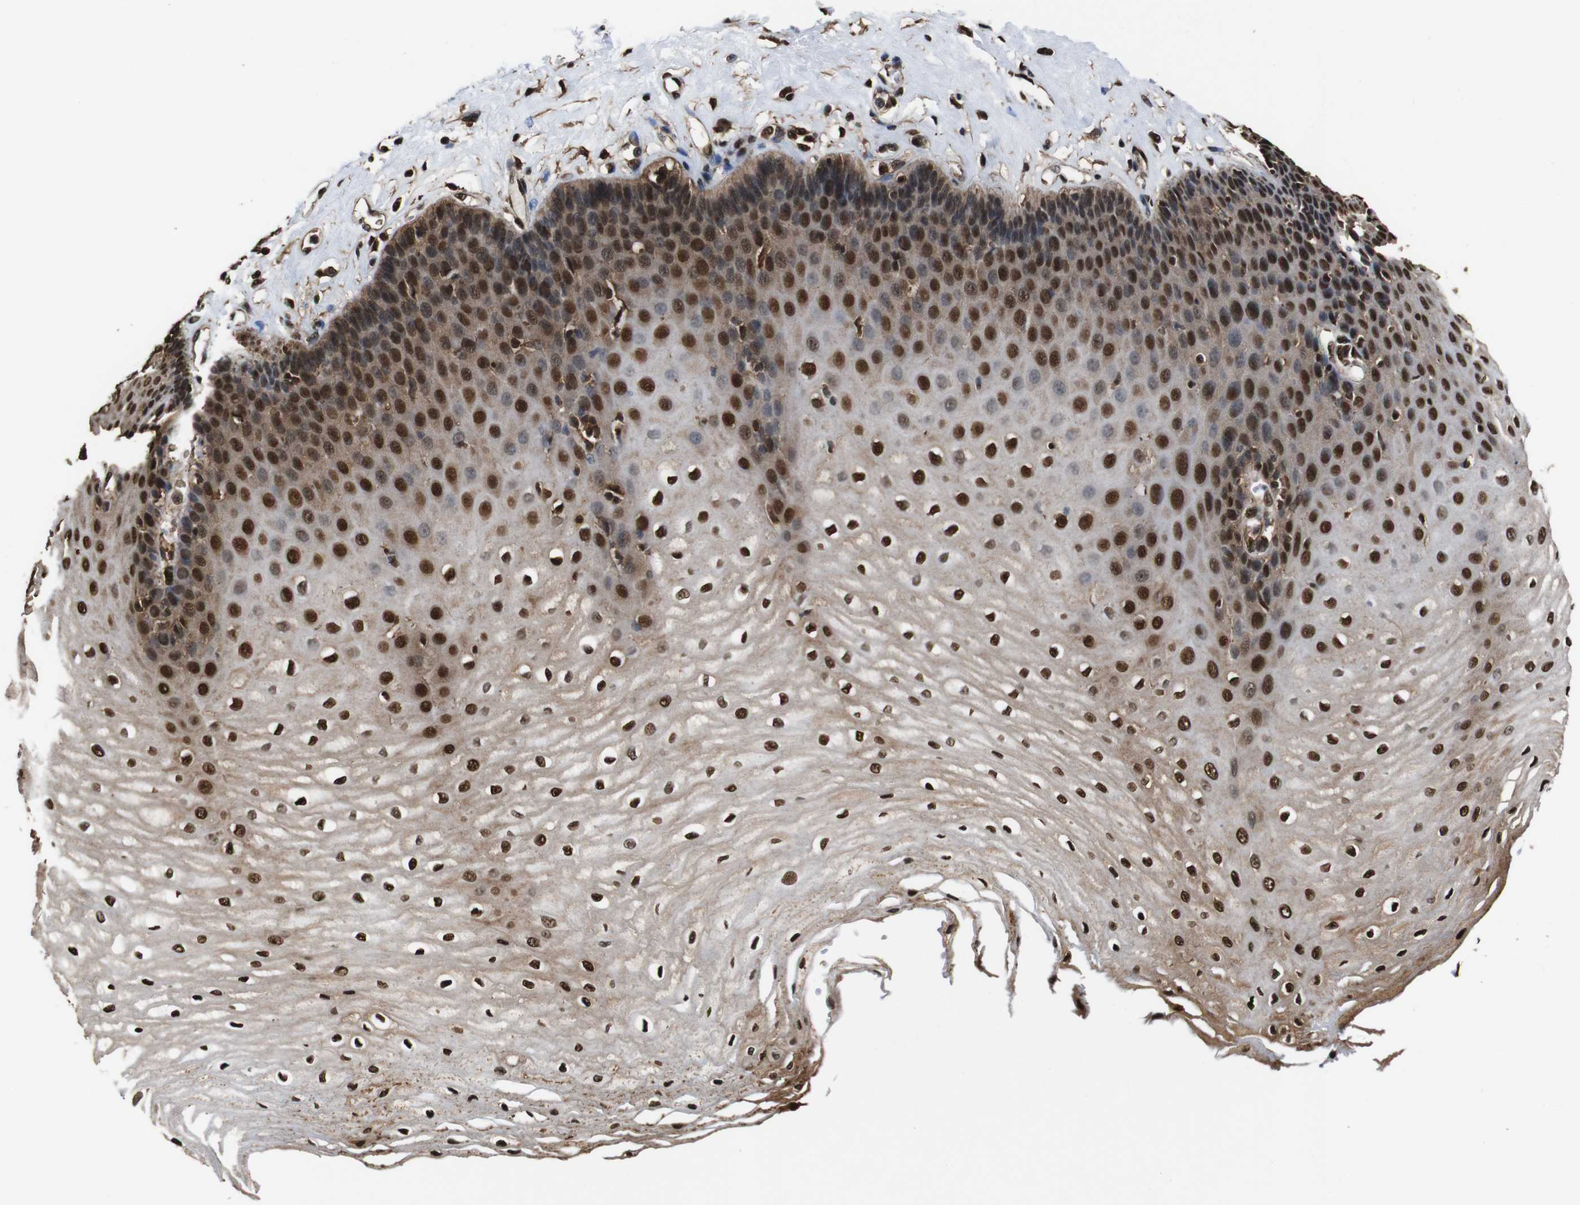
{"staining": {"intensity": "strong", "quantity": ">75%", "location": "cytoplasmic/membranous,nuclear"}, "tissue": "esophagus", "cell_type": "Squamous epithelial cells", "image_type": "normal", "snomed": [{"axis": "morphology", "description": "Normal tissue, NOS"}, {"axis": "morphology", "description": "Squamous cell carcinoma, NOS"}, {"axis": "topography", "description": "Esophagus"}], "caption": "An image of human esophagus stained for a protein reveals strong cytoplasmic/membranous,nuclear brown staining in squamous epithelial cells. (Brightfield microscopy of DAB IHC at high magnification).", "gene": "VCP", "patient": {"sex": "male", "age": 65}}